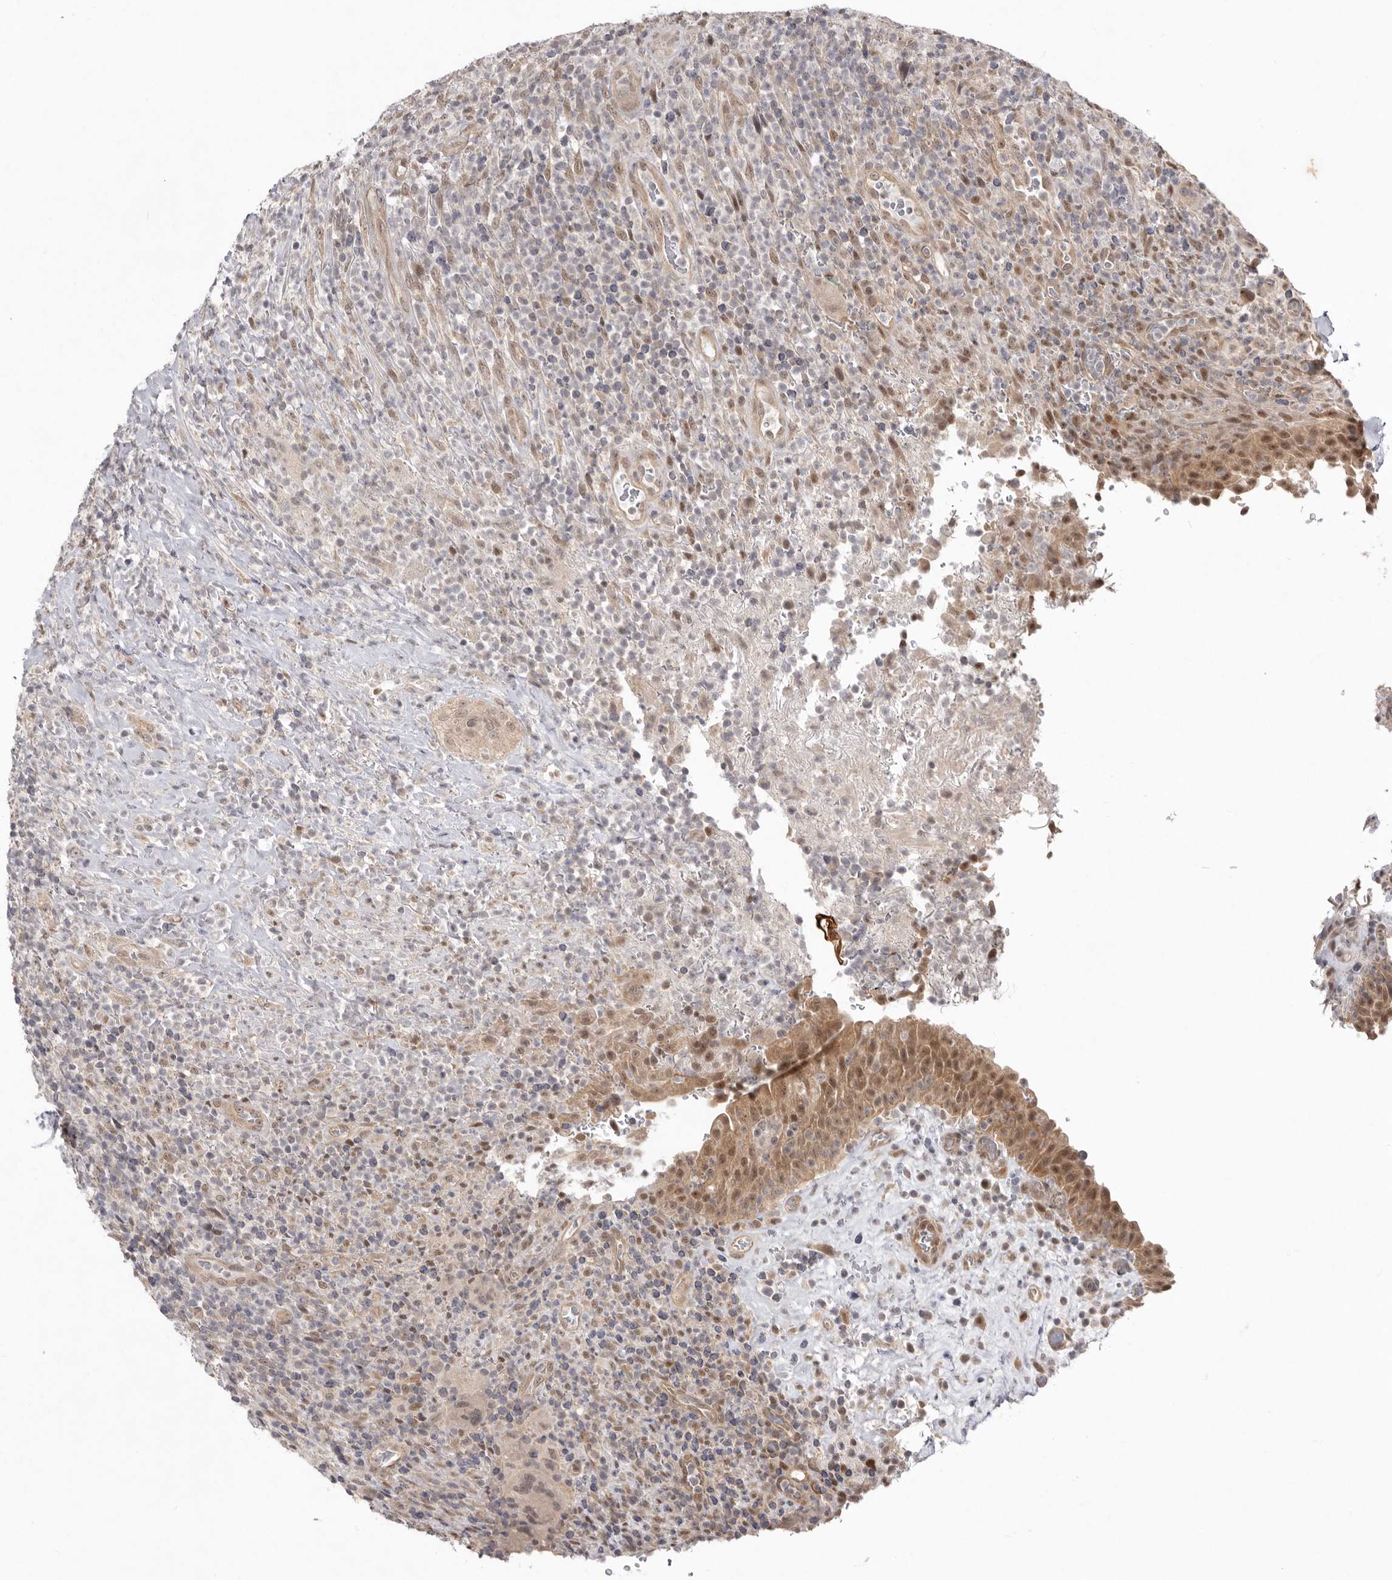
{"staining": {"intensity": "moderate", "quantity": ">75%", "location": "cytoplasmic/membranous"}, "tissue": "urinary bladder", "cell_type": "Urothelial cells", "image_type": "normal", "snomed": [{"axis": "morphology", "description": "Normal tissue, NOS"}, {"axis": "morphology", "description": "Inflammation, NOS"}, {"axis": "topography", "description": "Urinary bladder"}], "caption": "An immunohistochemistry image of benign tissue is shown. Protein staining in brown labels moderate cytoplasmic/membranous positivity in urinary bladder within urothelial cells.", "gene": "NSUN4", "patient": {"sex": "female", "age": 75}}